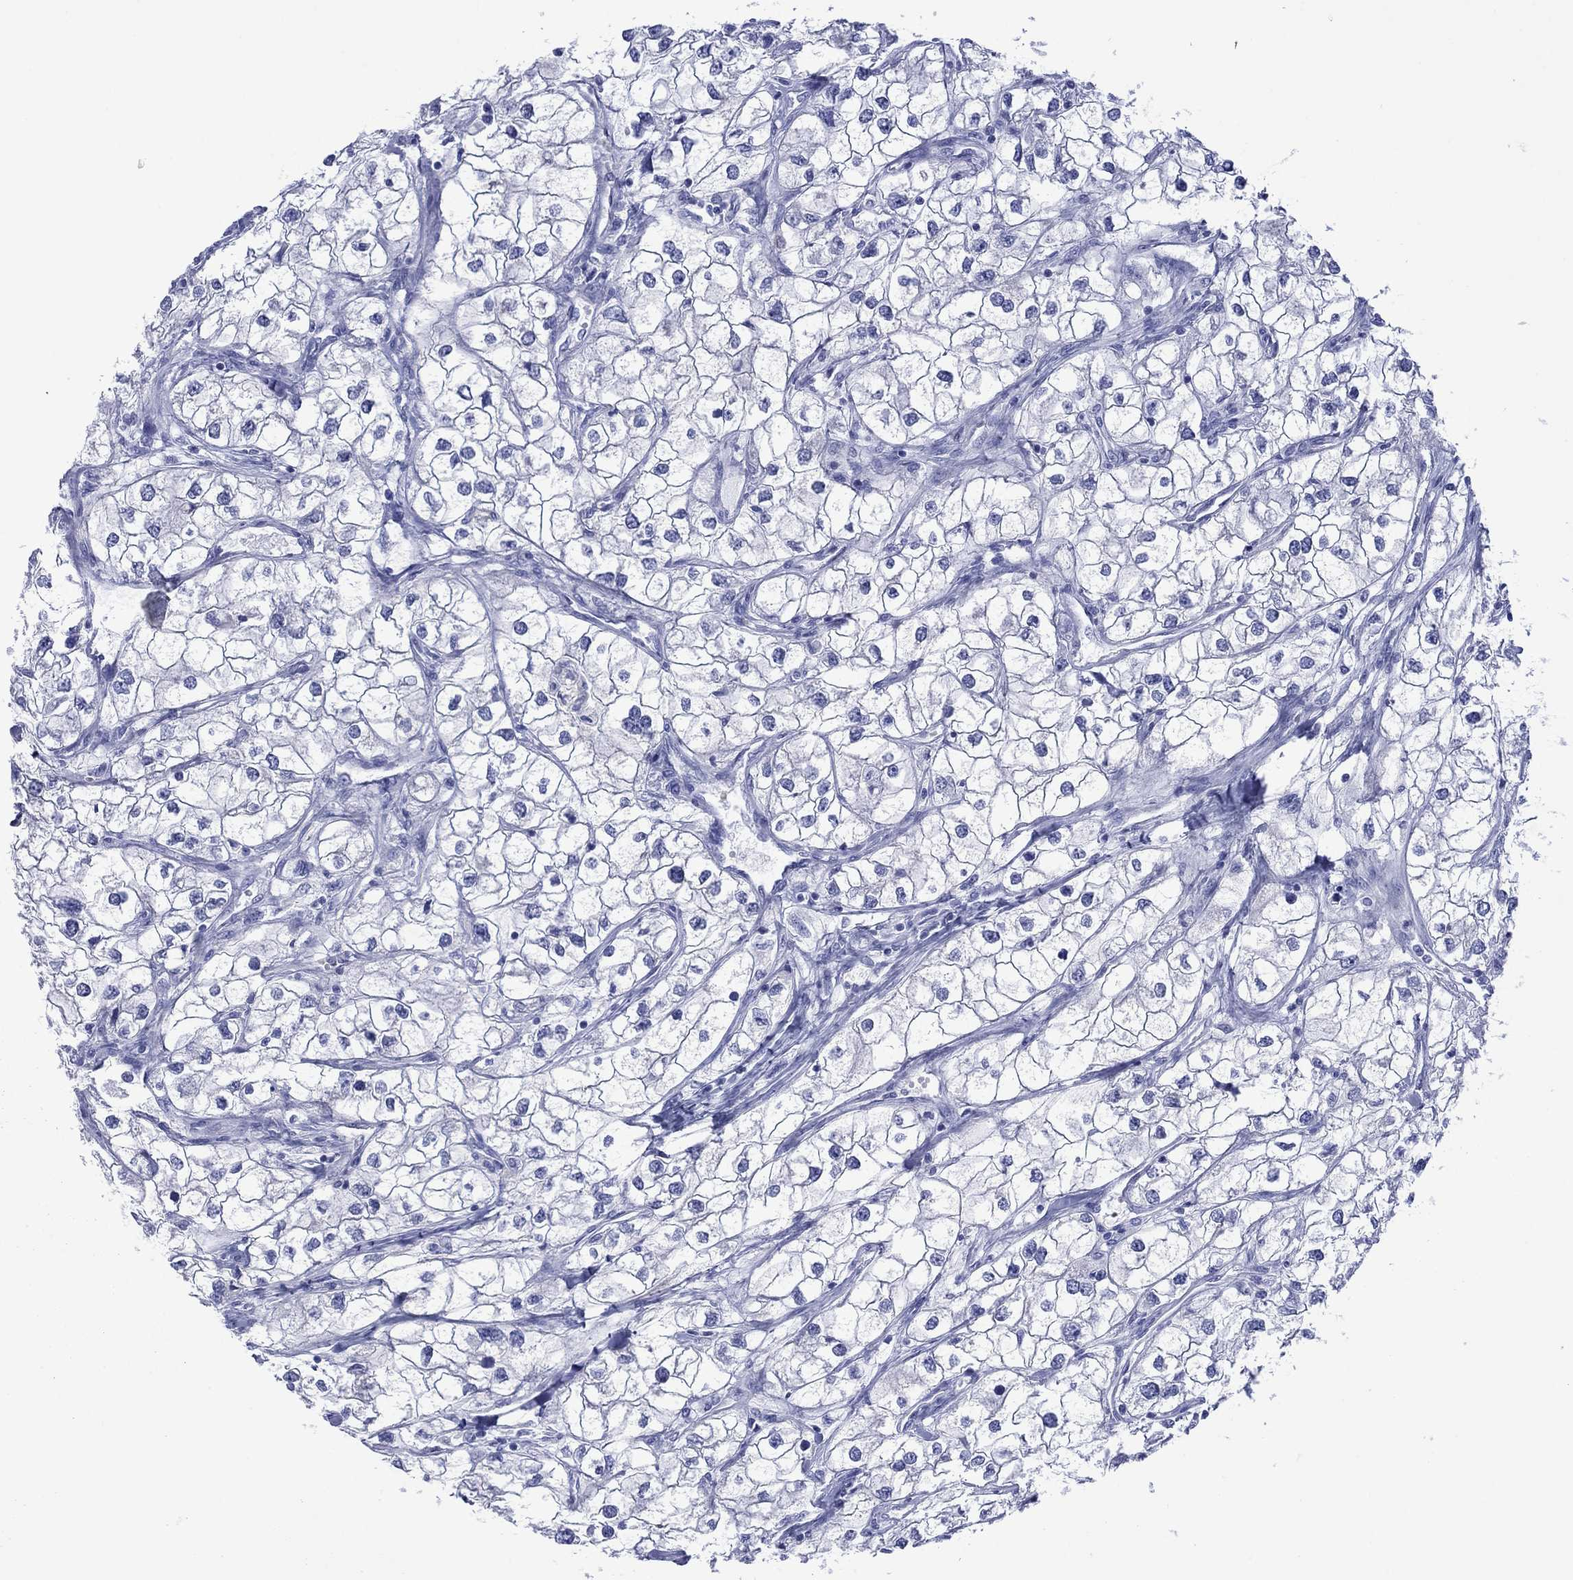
{"staining": {"intensity": "negative", "quantity": "none", "location": "none"}, "tissue": "renal cancer", "cell_type": "Tumor cells", "image_type": "cancer", "snomed": [{"axis": "morphology", "description": "Adenocarcinoma, NOS"}, {"axis": "topography", "description": "Kidney"}], "caption": "Human renal cancer (adenocarcinoma) stained for a protein using IHC reveals no expression in tumor cells.", "gene": "MLANA", "patient": {"sex": "male", "age": 59}}